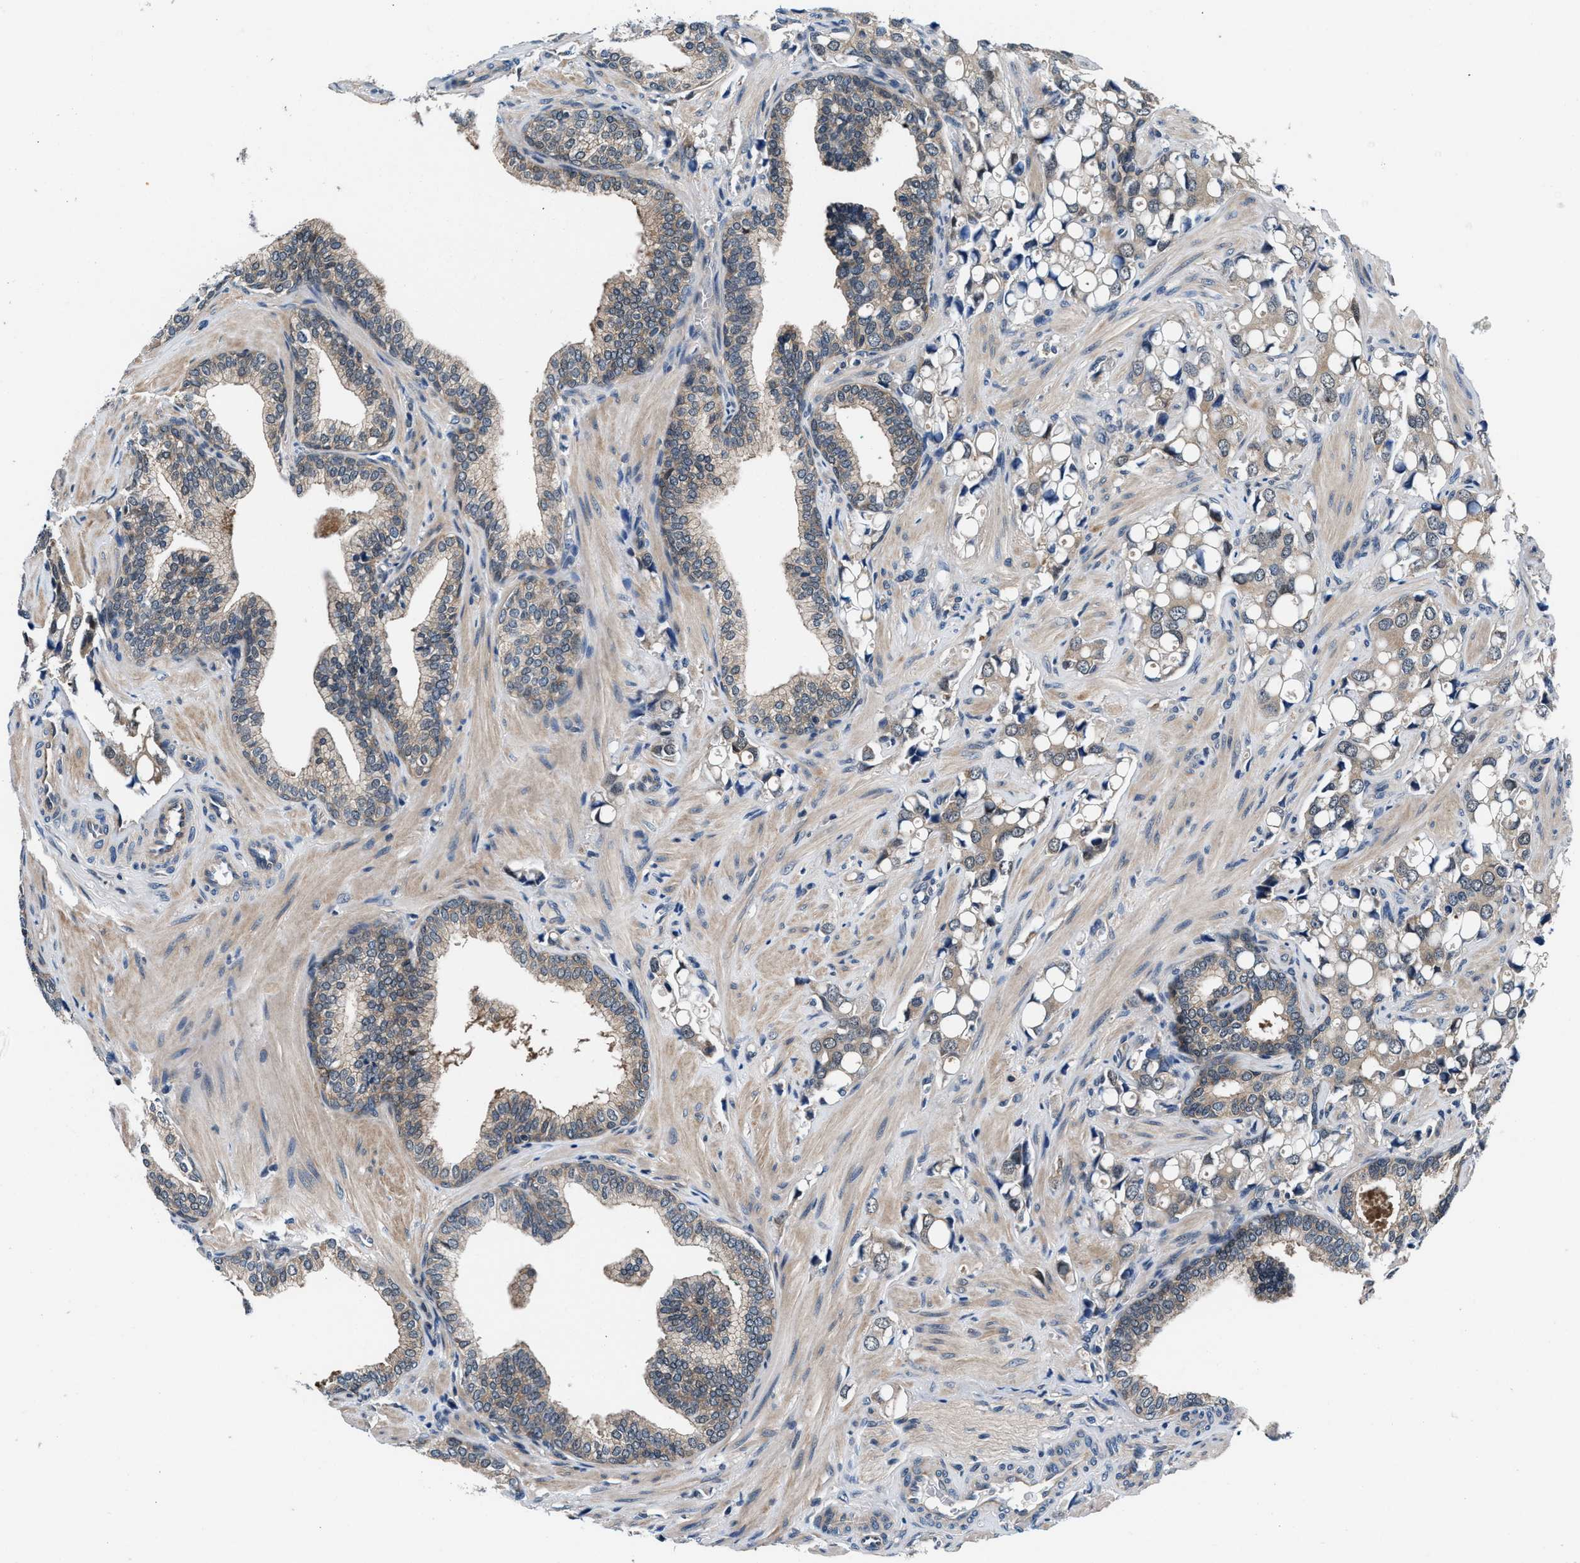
{"staining": {"intensity": "weak", "quantity": ">75%", "location": "cytoplasmic/membranous"}, "tissue": "prostate cancer", "cell_type": "Tumor cells", "image_type": "cancer", "snomed": [{"axis": "morphology", "description": "Adenocarcinoma, High grade"}, {"axis": "topography", "description": "Prostate"}], "caption": "Immunohistochemical staining of prostate cancer demonstrates low levels of weak cytoplasmic/membranous expression in approximately >75% of tumor cells.", "gene": "PRPSAP2", "patient": {"sex": "male", "age": 52}}